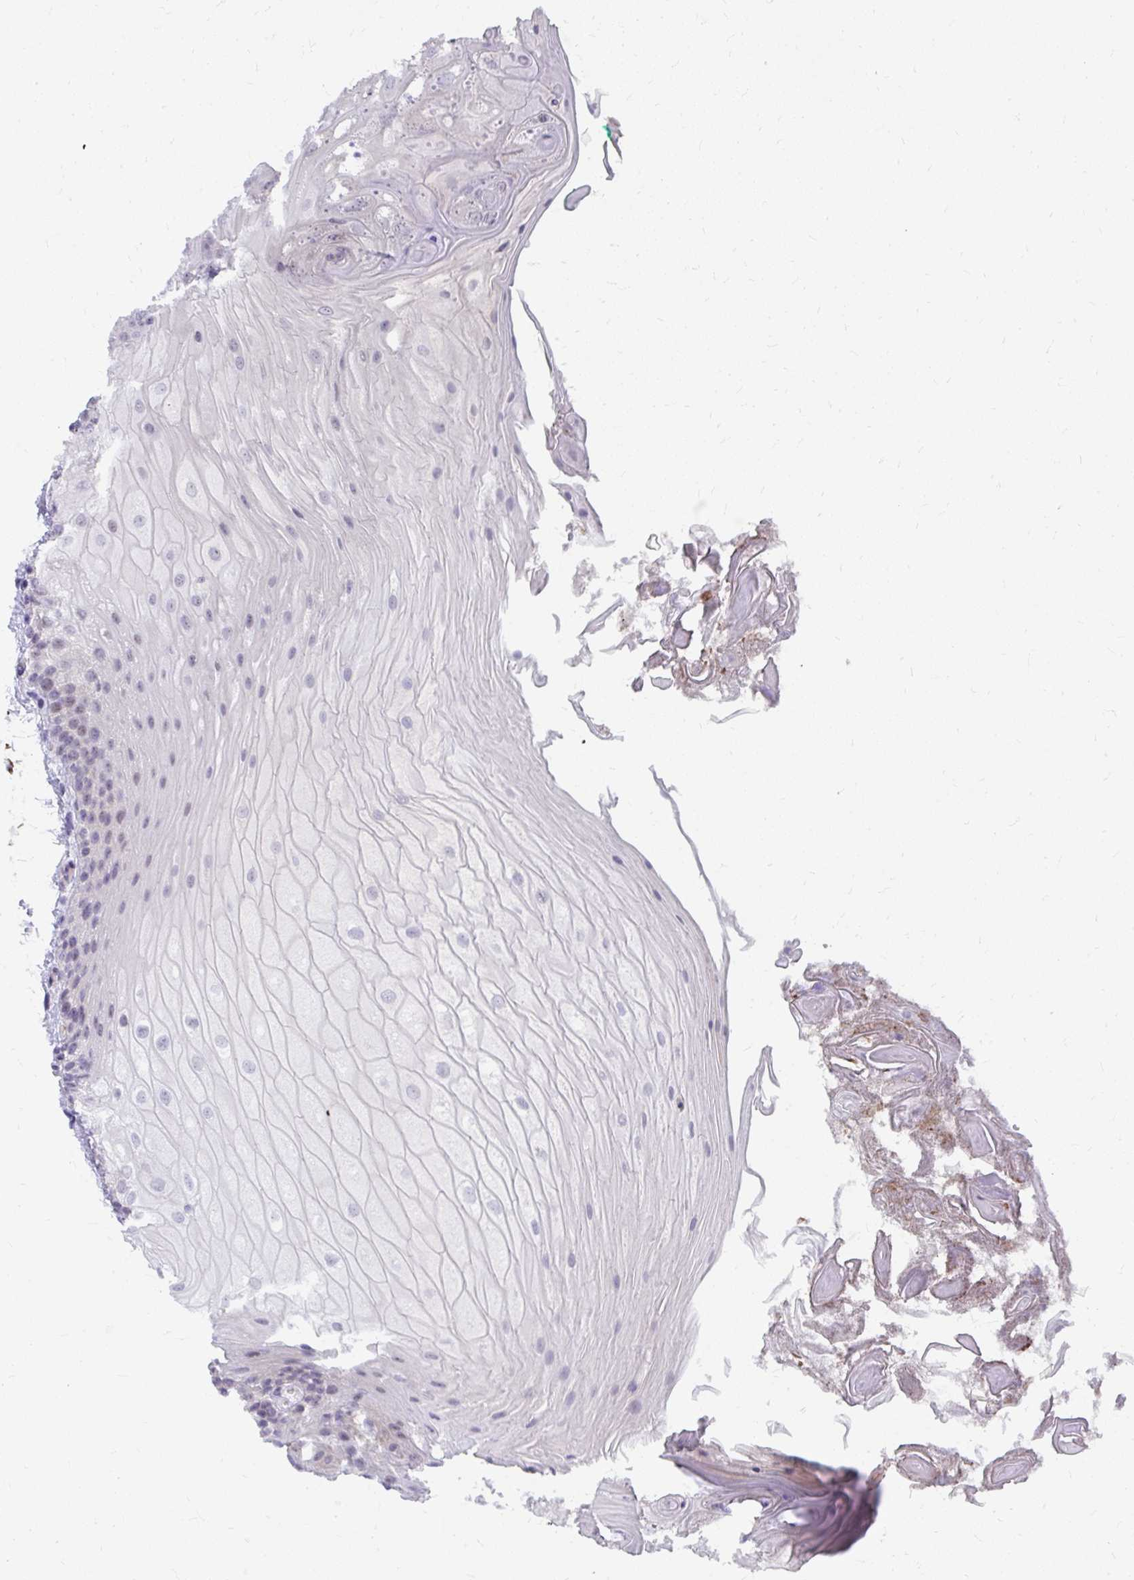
{"staining": {"intensity": "weak", "quantity": "<25%", "location": "nuclear"}, "tissue": "oral mucosa", "cell_type": "Squamous epithelial cells", "image_type": "normal", "snomed": [{"axis": "morphology", "description": "Normal tissue, NOS"}, {"axis": "topography", "description": "Oral tissue"}, {"axis": "topography", "description": "Tounge, NOS"}, {"axis": "topography", "description": "Head-Neck"}], "caption": "A micrograph of oral mucosa stained for a protein displays no brown staining in squamous epithelial cells. Brightfield microscopy of IHC stained with DAB (3,3'-diaminobenzidine) (brown) and hematoxylin (blue), captured at high magnification.", "gene": "MUS81", "patient": {"sex": "female", "age": 84}}